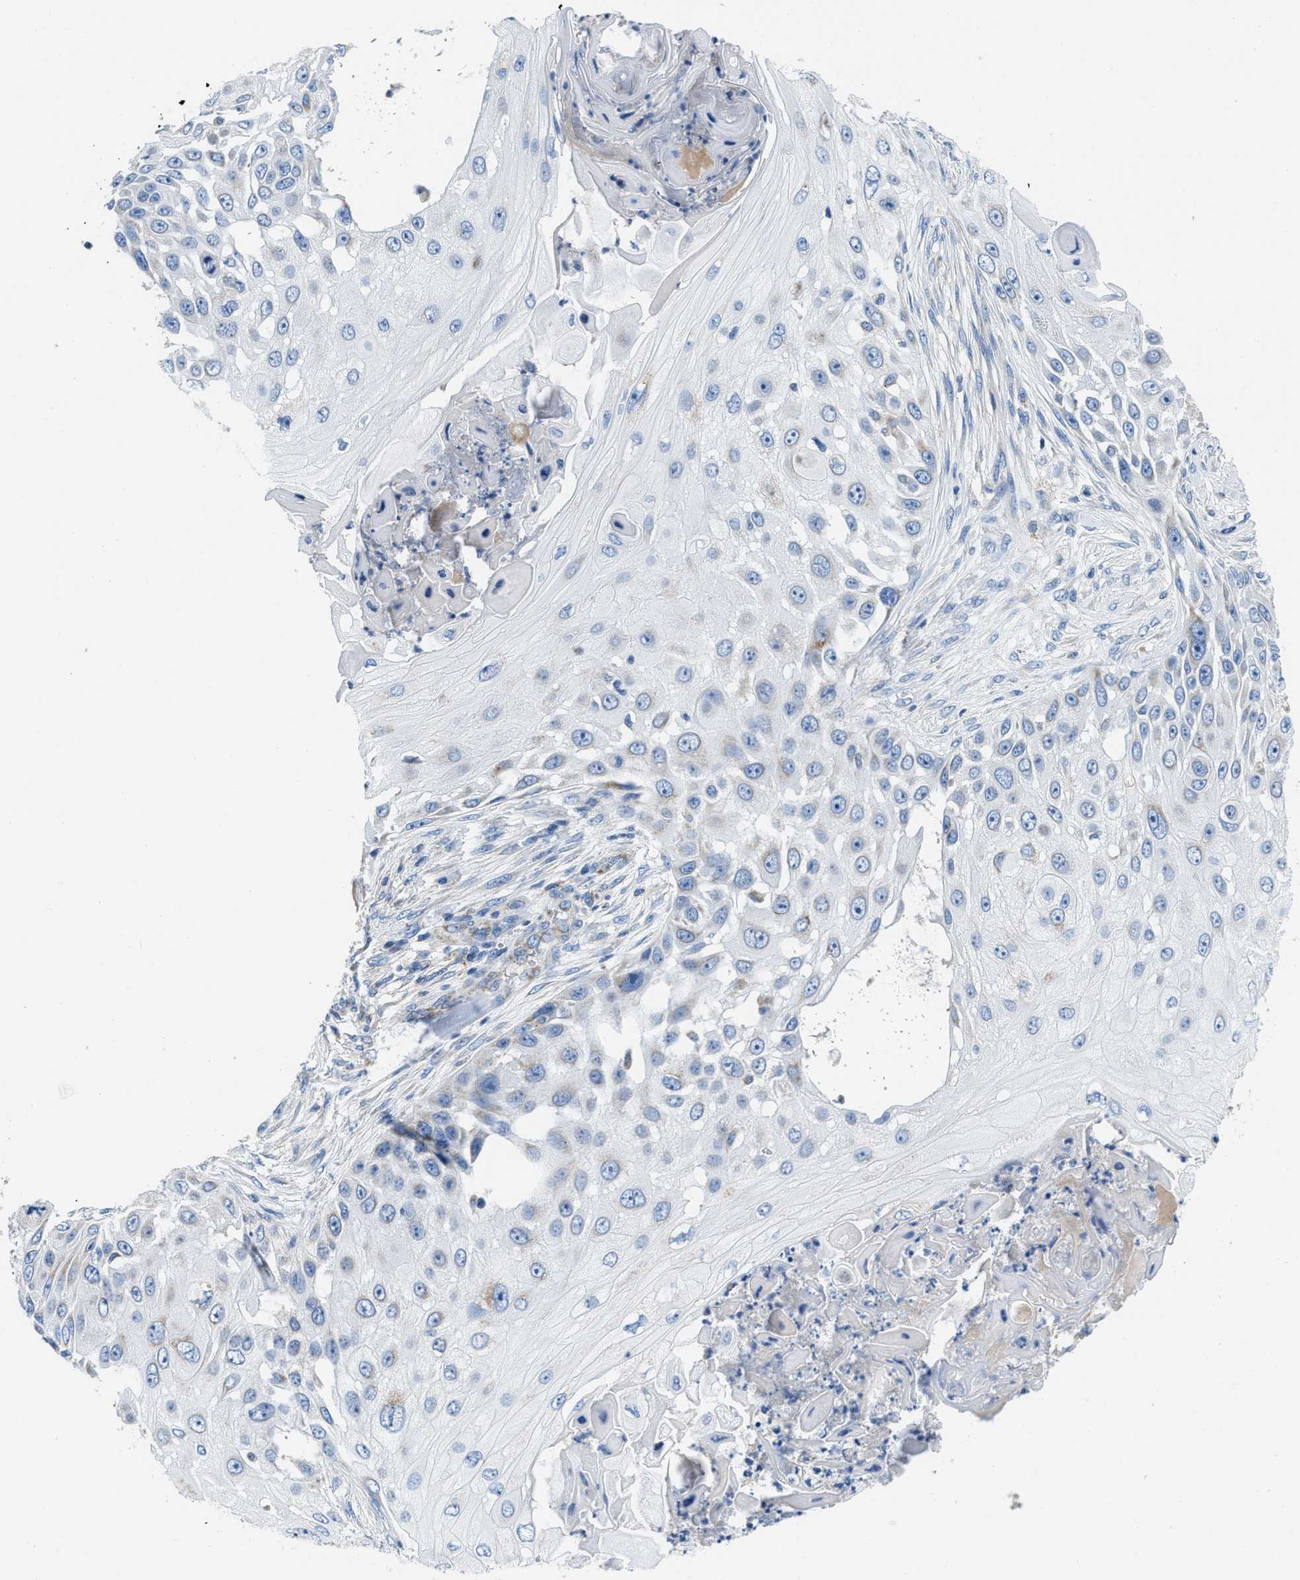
{"staining": {"intensity": "weak", "quantity": "<25%", "location": "cytoplasmic/membranous"}, "tissue": "skin cancer", "cell_type": "Tumor cells", "image_type": "cancer", "snomed": [{"axis": "morphology", "description": "Squamous cell carcinoma, NOS"}, {"axis": "topography", "description": "Skin"}], "caption": "A photomicrograph of skin cancer stained for a protein exhibits no brown staining in tumor cells.", "gene": "SLC25A13", "patient": {"sex": "female", "age": 44}}